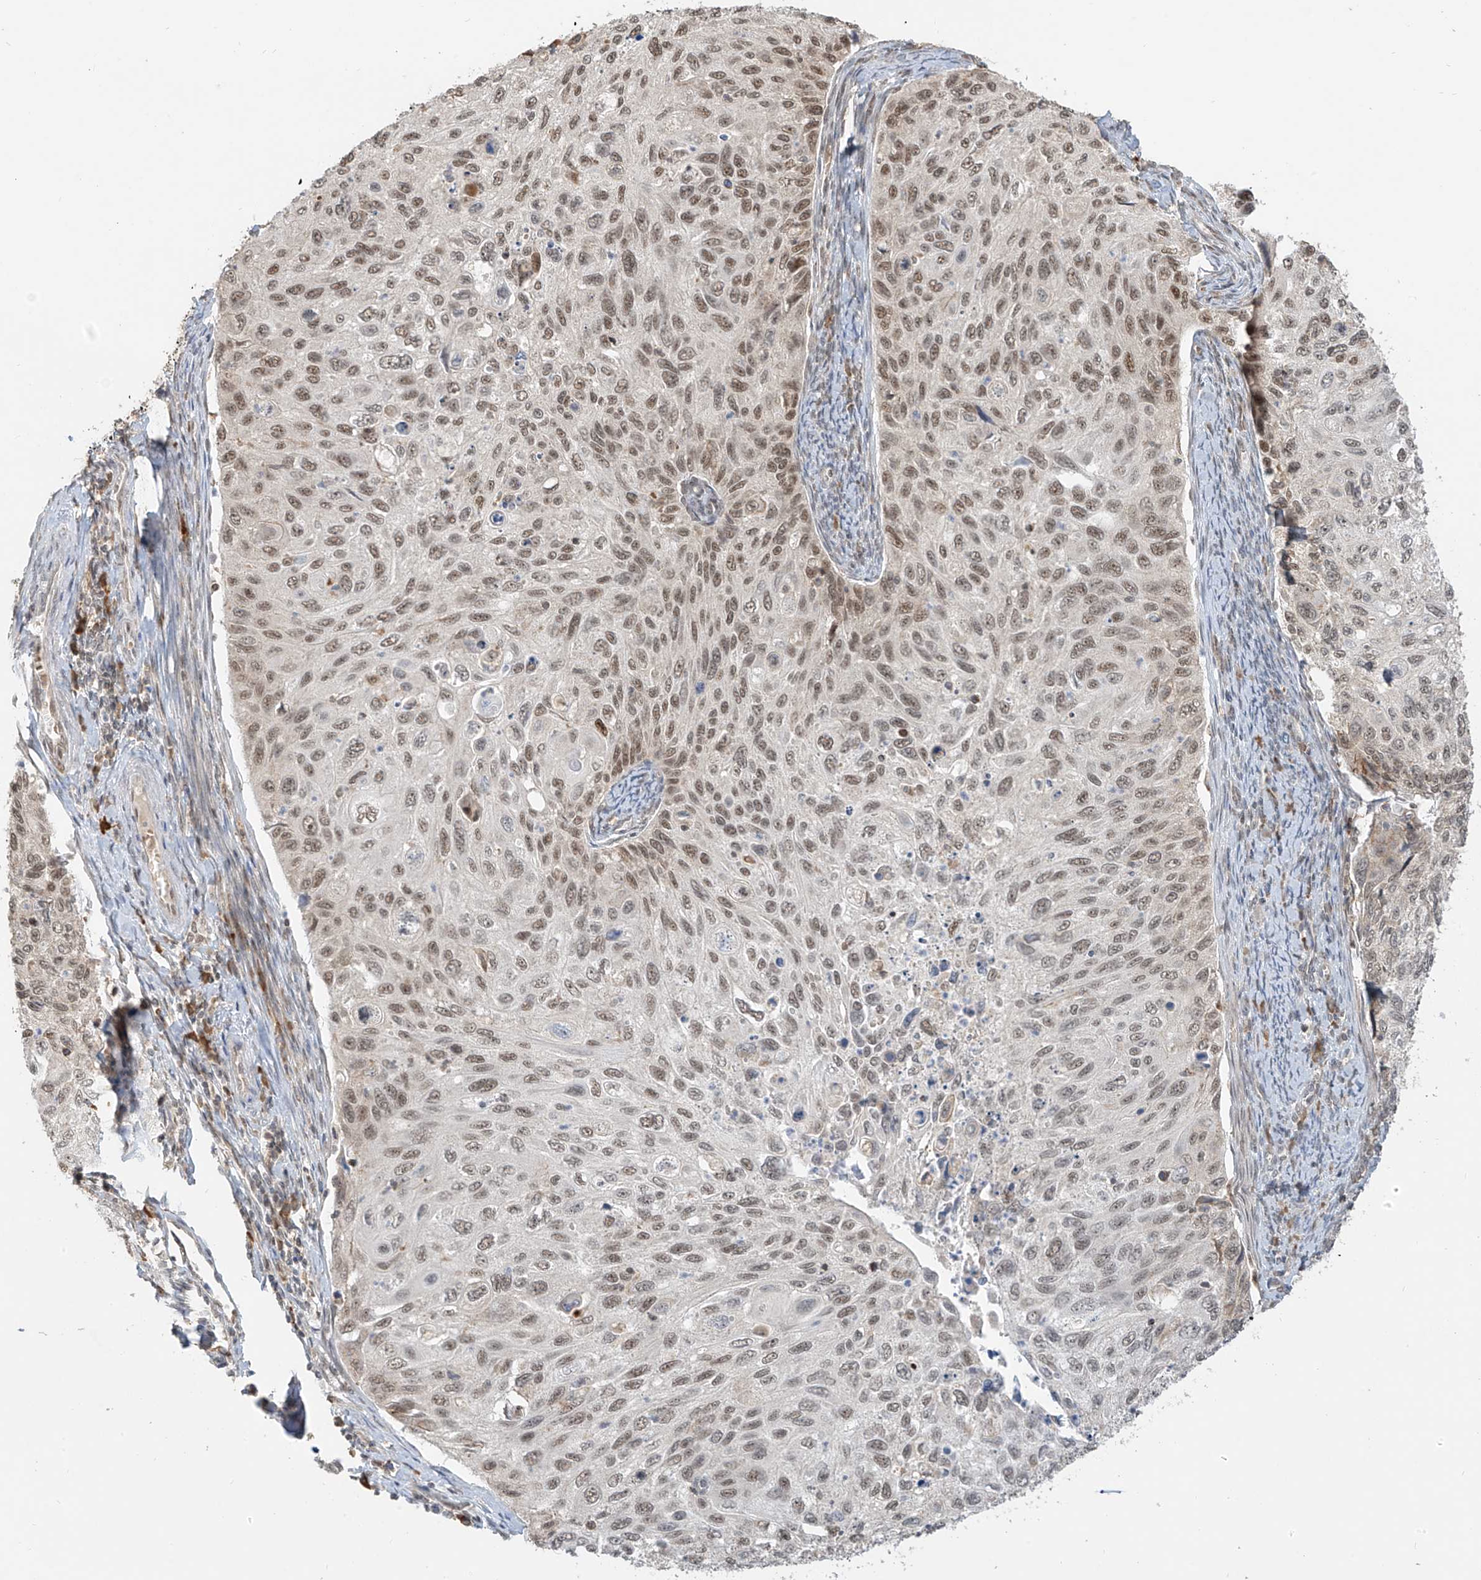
{"staining": {"intensity": "moderate", "quantity": ">75%", "location": "nuclear"}, "tissue": "cervical cancer", "cell_type": "Tumor cells", "image_type": "cancer", "snomed": [{"axis": "morphology", "description": "Squamous cell carcinoma, NOS"}, {"axis": "topography", "description": "Cervix"}], "caption": "Protein analysis of cervical cancer tissue reveals moderate nuclear positivity in approximately >75% of tumor cells.", "gene": "ZMYM2", "patient": {"sex": "female", "age": 70}}